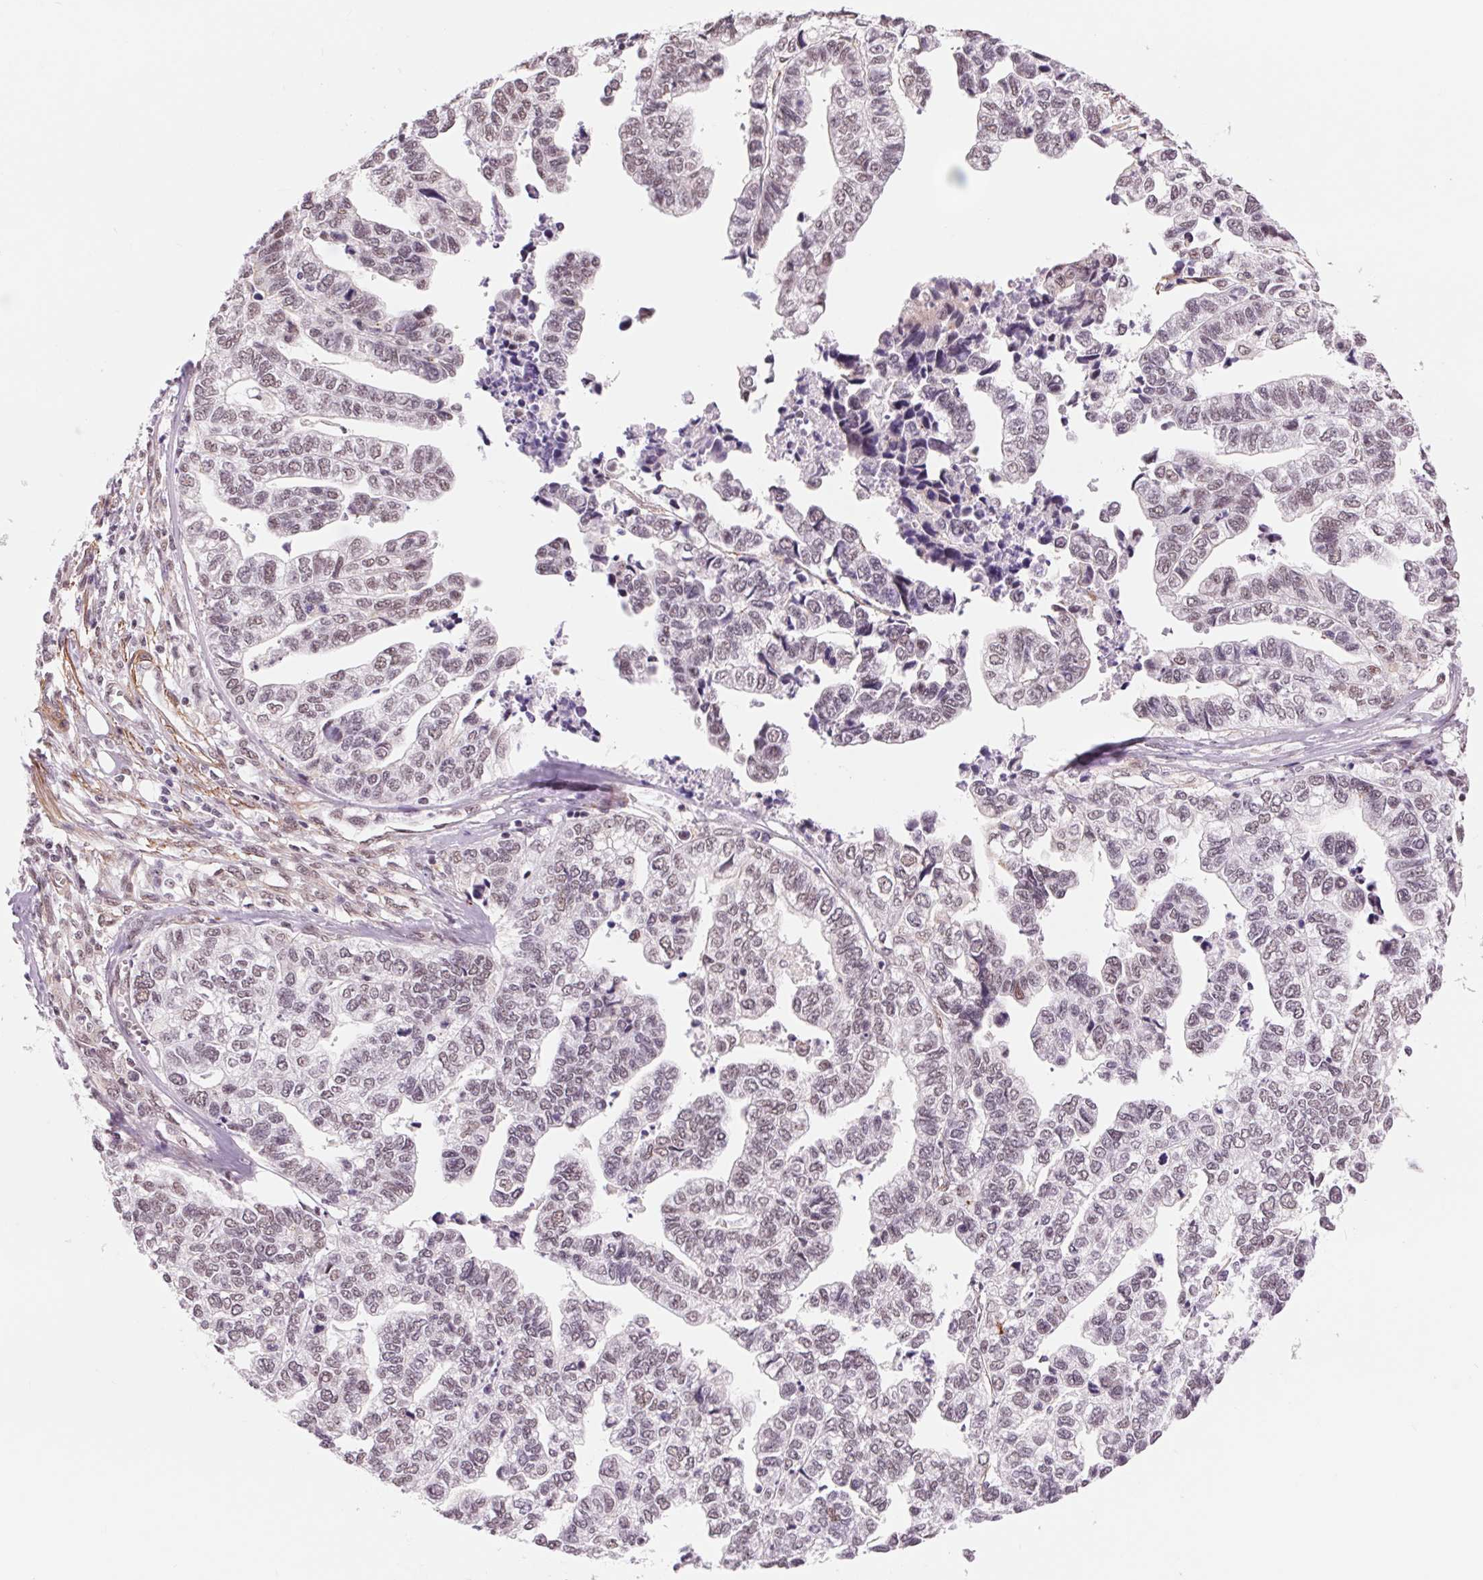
{"staining": {"intensity": "weak", "quantity": "25%-75%", "location": "nuclear"}, "tissue": "stomach cancer", "cell_type": "Tumor cells", "image_type": "cancer", "snomed": [{"axis": "morphology", "description": "Adenocarcinoma, NOS"}, {"axis": "topography", "description": "Stomach, upper"}], "caption": "Immunohistochemical staining of stomach cancer shows weak nuclear protein staining in about 25%-75% of tumor cells.", "gene": "BCAT1", "patient": {"sex": "female", "age": 67}}